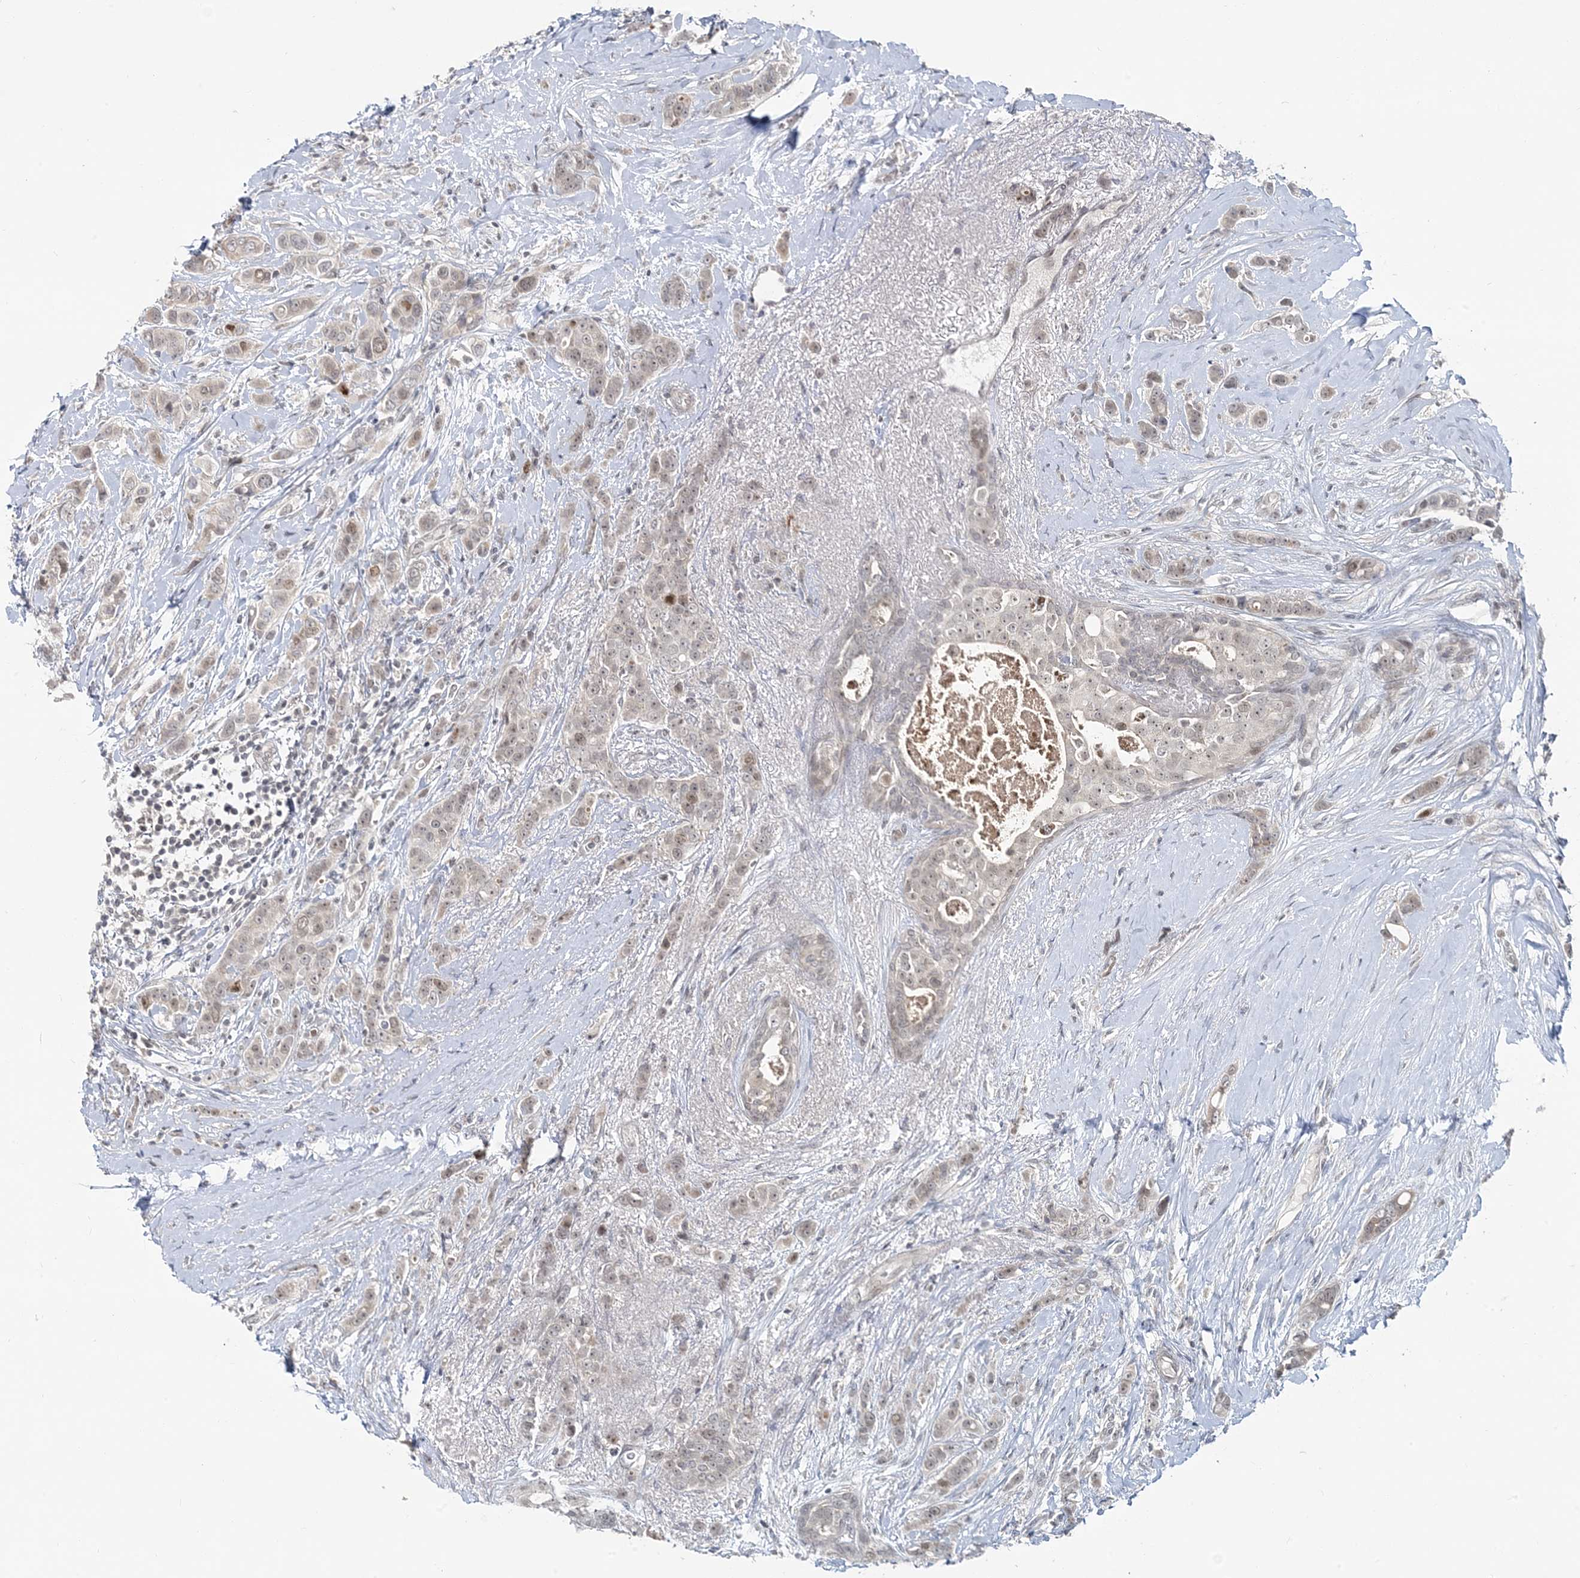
{"staining": {"intensity": "weak", "quantity": "25%-75%", "location": "nuclear"}, "tissue": "breast cancer", "cell_type": "Tumor cells", "image_type": "cancer", "snomed": [{"axis": "morphology", "description": "Lobular carcinoma"}, {"axis": "topography", "description": "Breast"}], "caption": "Lobular carcinoma (breast) was stained to show a protein in brown. There is low levels of weak nuclear staining in about 25%-75% of tumor cells.", "gene": "LEXM", "patient": {"sex": "female", "age": 51}}